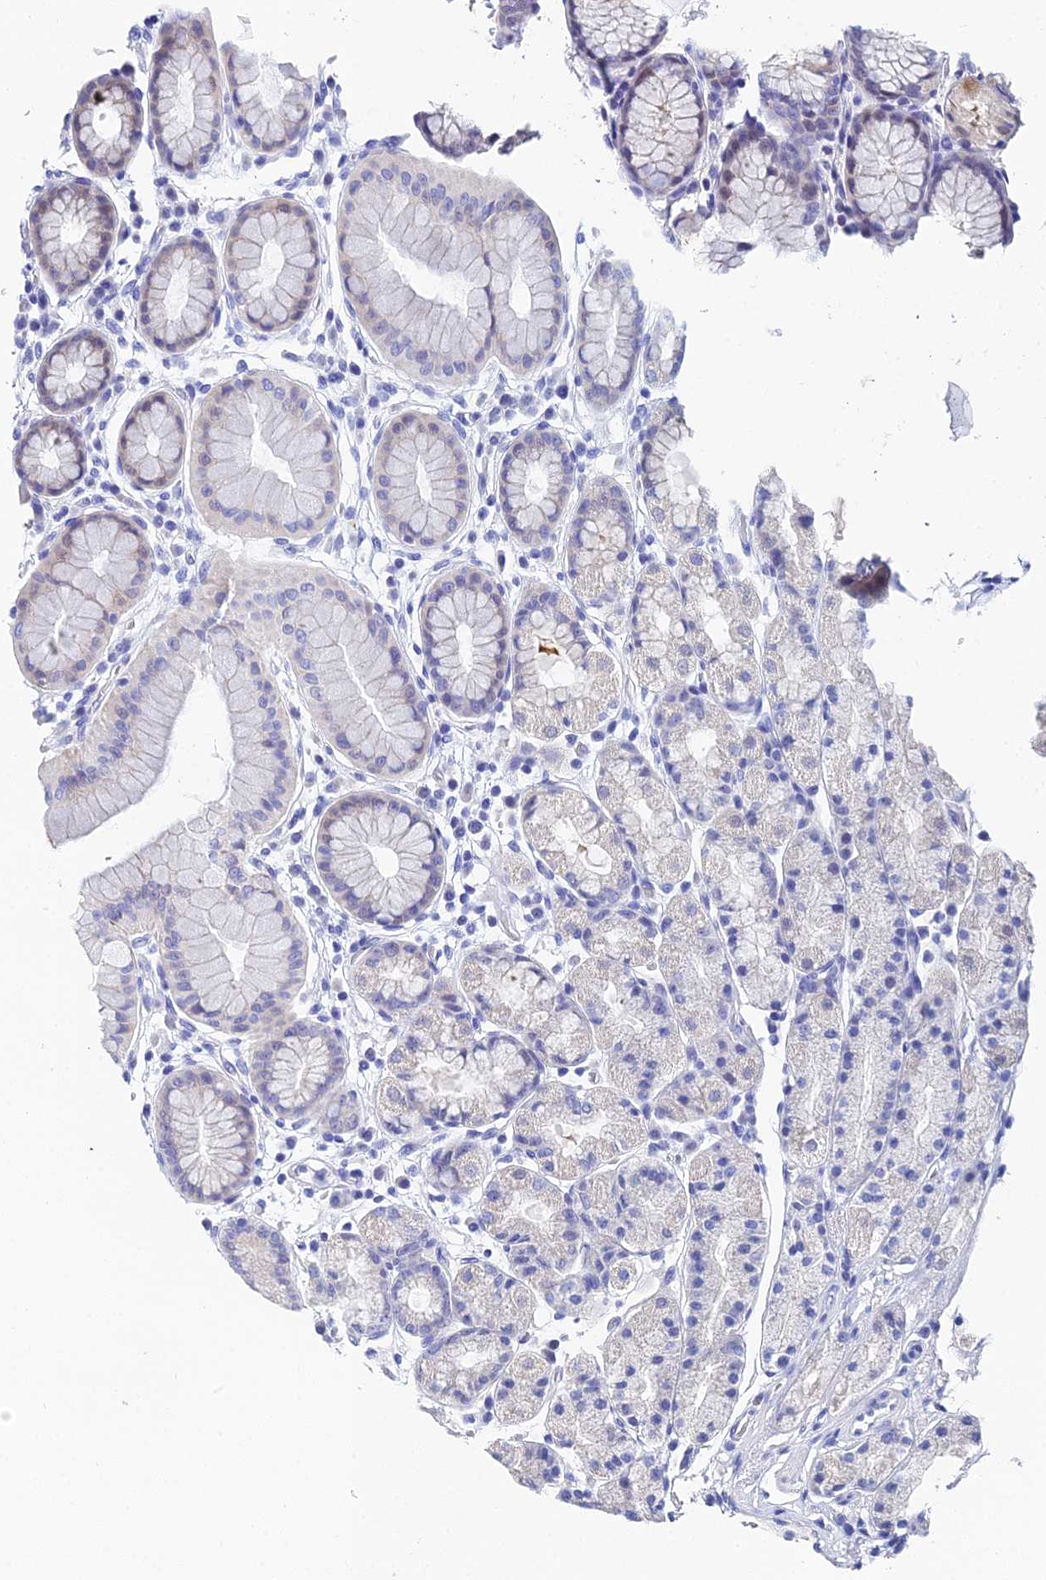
{"staining": {"intensity": "moderate", "quantity": "<25%", "location": "cytoplasmic/membranous"}, "tissue": "stomach", "cell_type": "Glandular cells", "image_type": "normal", "snomed": [{"axis": "morphology", "description": "Normal tissue, NOS"}, {"axis": "topography", "description": "Stomach, upper"}], "caption": "Immunohistochemistry (IHC) (DAB (3,3'-diaminobenzidine)) staining of unremarkable human stomach displays moderate cytoplasmic/membranous protein staining in approximately <25% of glandular cells.", "gene": "OCM2", "patient": {"sex": "male", "age": 47}}